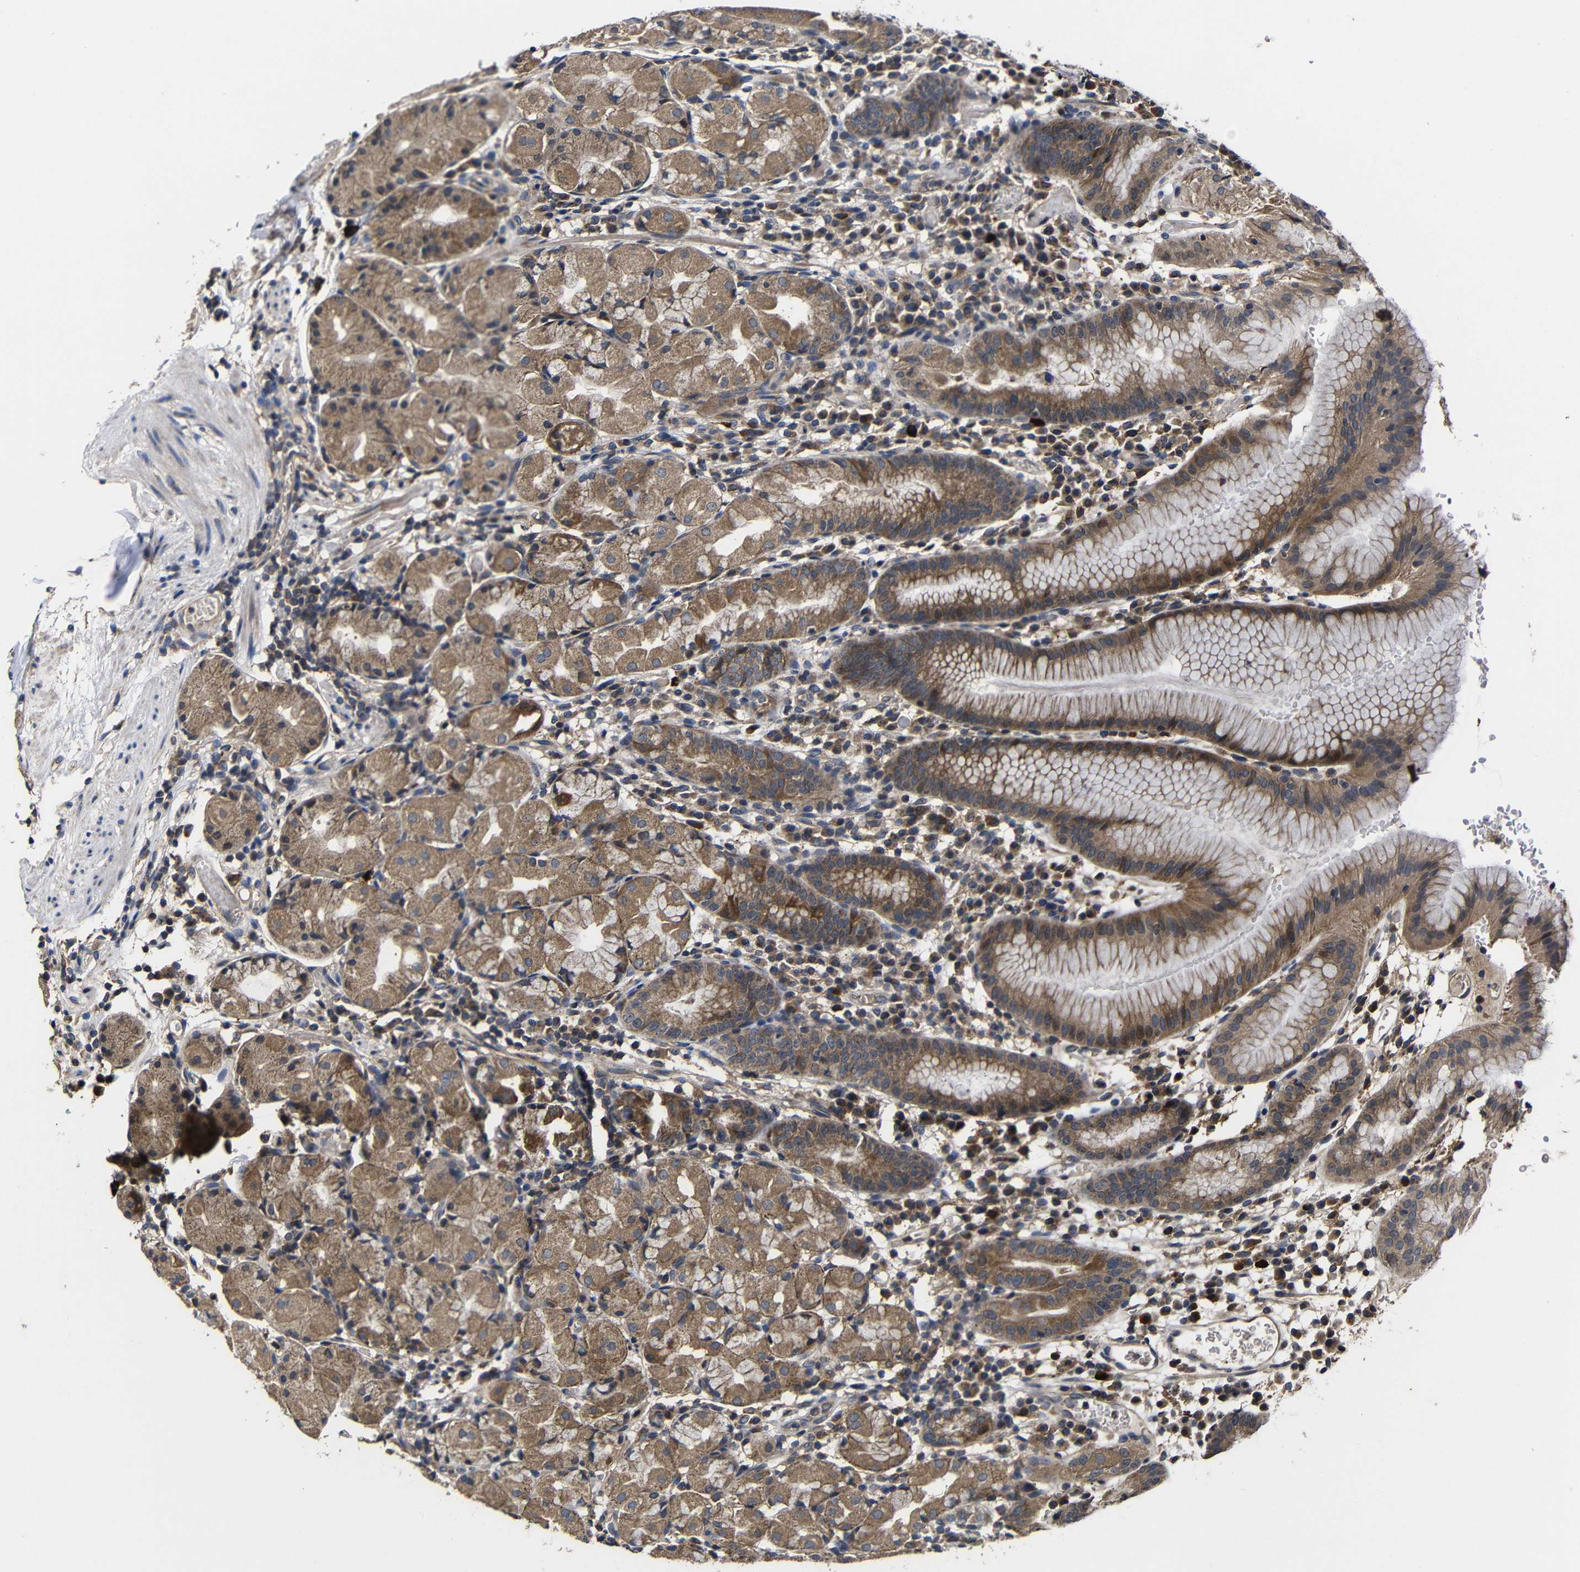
{"staining": {"intensity": "moderate", "quantity": ">75%", "location": "cytoplasmic/membranous"}, "tissue": "stomach", "cell_type": "Glandular cells", "image_type": "normal", "snomed": [{"axis": "morphology", "description": "Normal tissue, NOS"}, {"axis": "topography", "description": "Stomach"}, {"axis": "topography", "description": "Stomach, lower"}], "caption": "DAB (3,3'-diaminobenzidine) immunohistochemical staining of benign human stomach displays moderate cytoplasmic/membranous protein staining in about >75% of glandular cells. The staining was performed using DAB (3,3'-diaminobenzidine) to visualize the protein expression in brown, while the nuclei were stained in blue with hematoxylin (Magnification: 20x).", "gene": "LPAR5", "patient": {"sex": "female", "age": 75}}